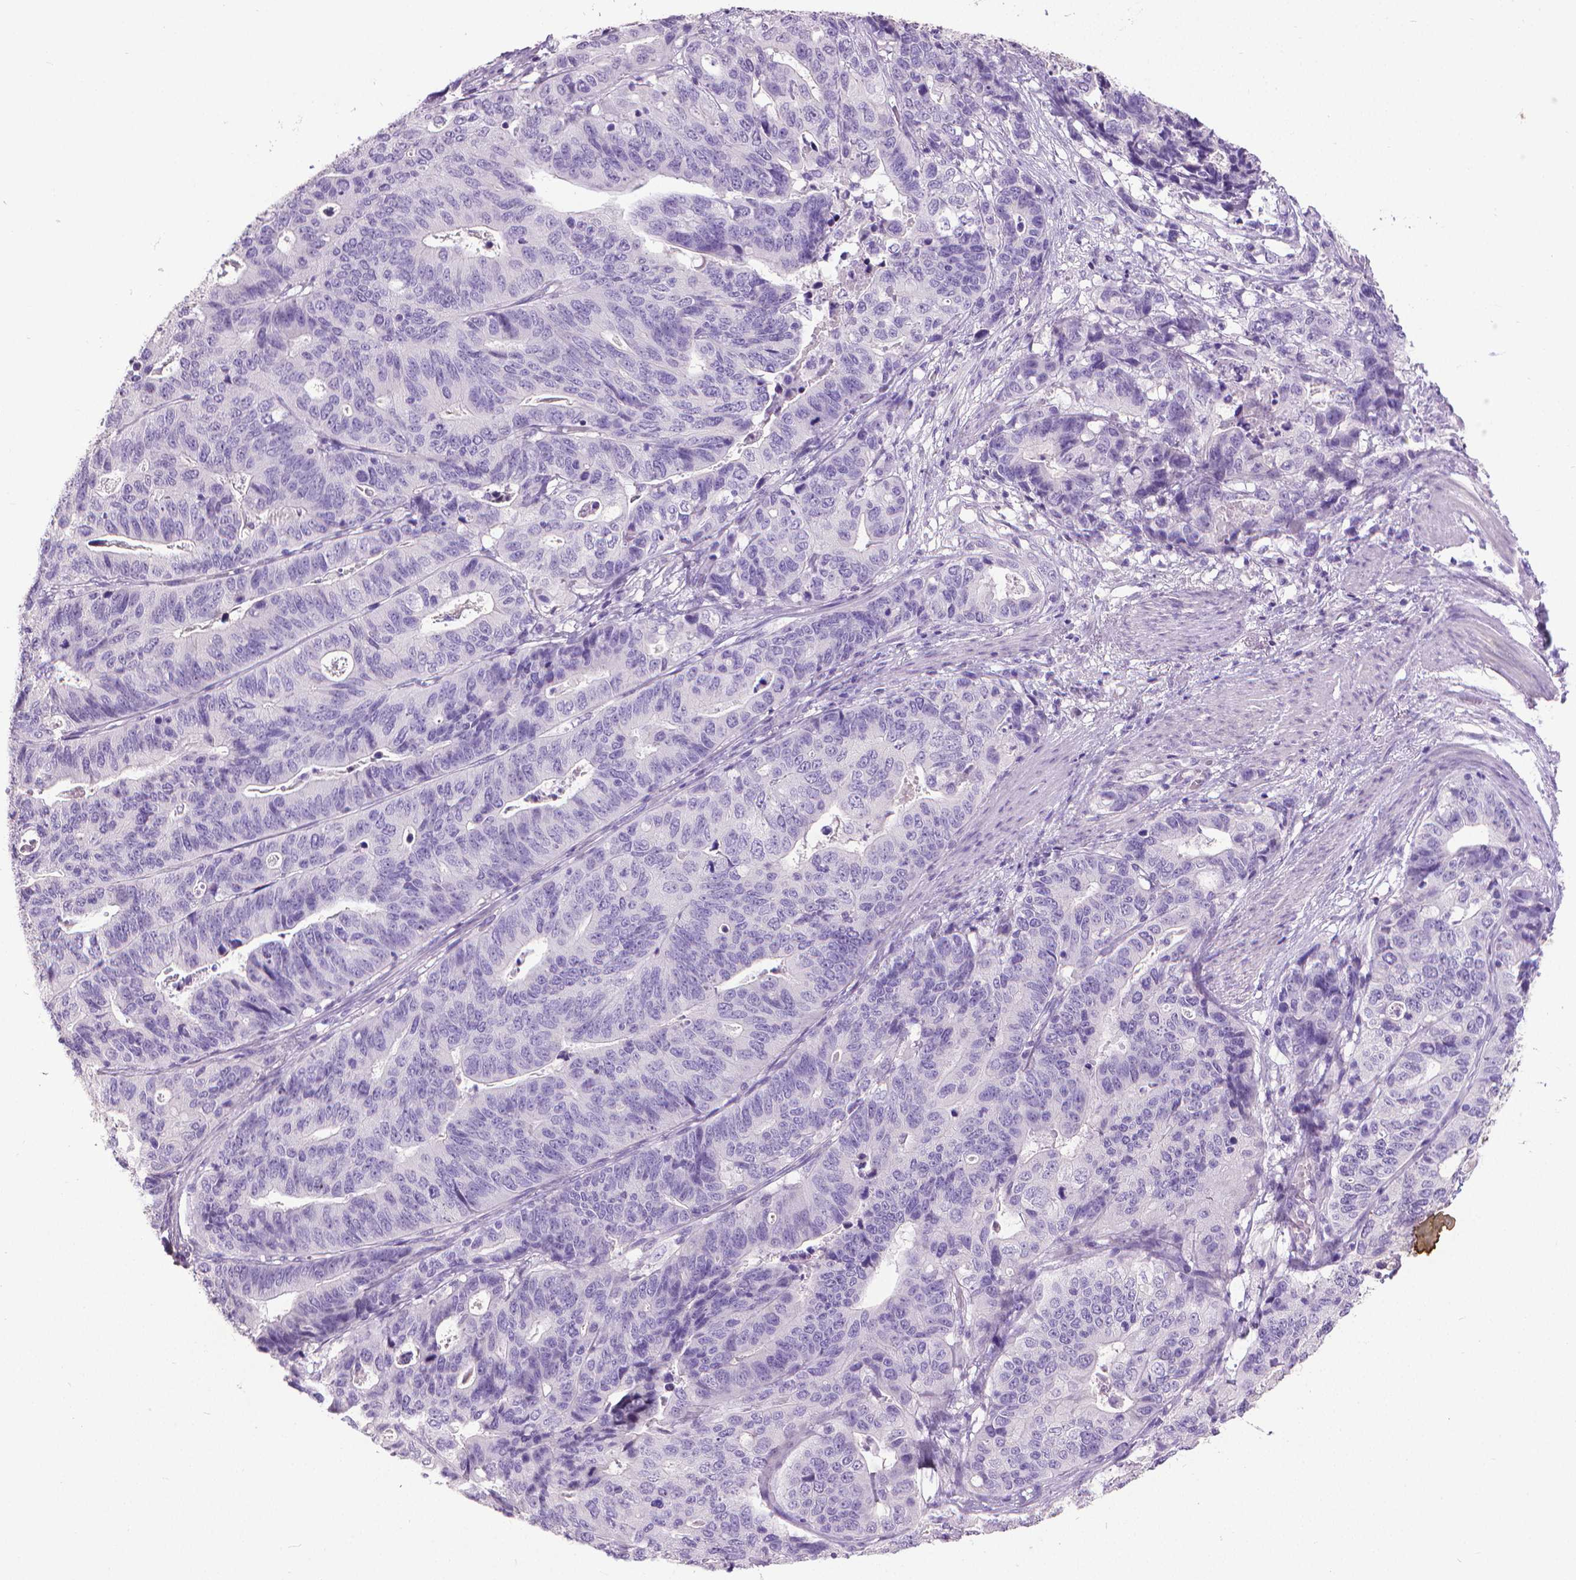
{"staining": {"intensity": "negative", "quantity": "none", "location": "none"}, "tissue": "stomach cancer", "cell_type": "Tumor cells", "image_type": "cancer", "snomed": [{"axis": "morphology", "description": "Adenocarcinoma, NOS"}, {"axis": "topography", "description": "Stomach, upper"}], "caption": "Adenocarcinoma (stomach) was stained to show a protein in brown. There is no significant expression in tumor cells.", "gene": "KRT5", "patient": {"sex": "female", "age": 67}}